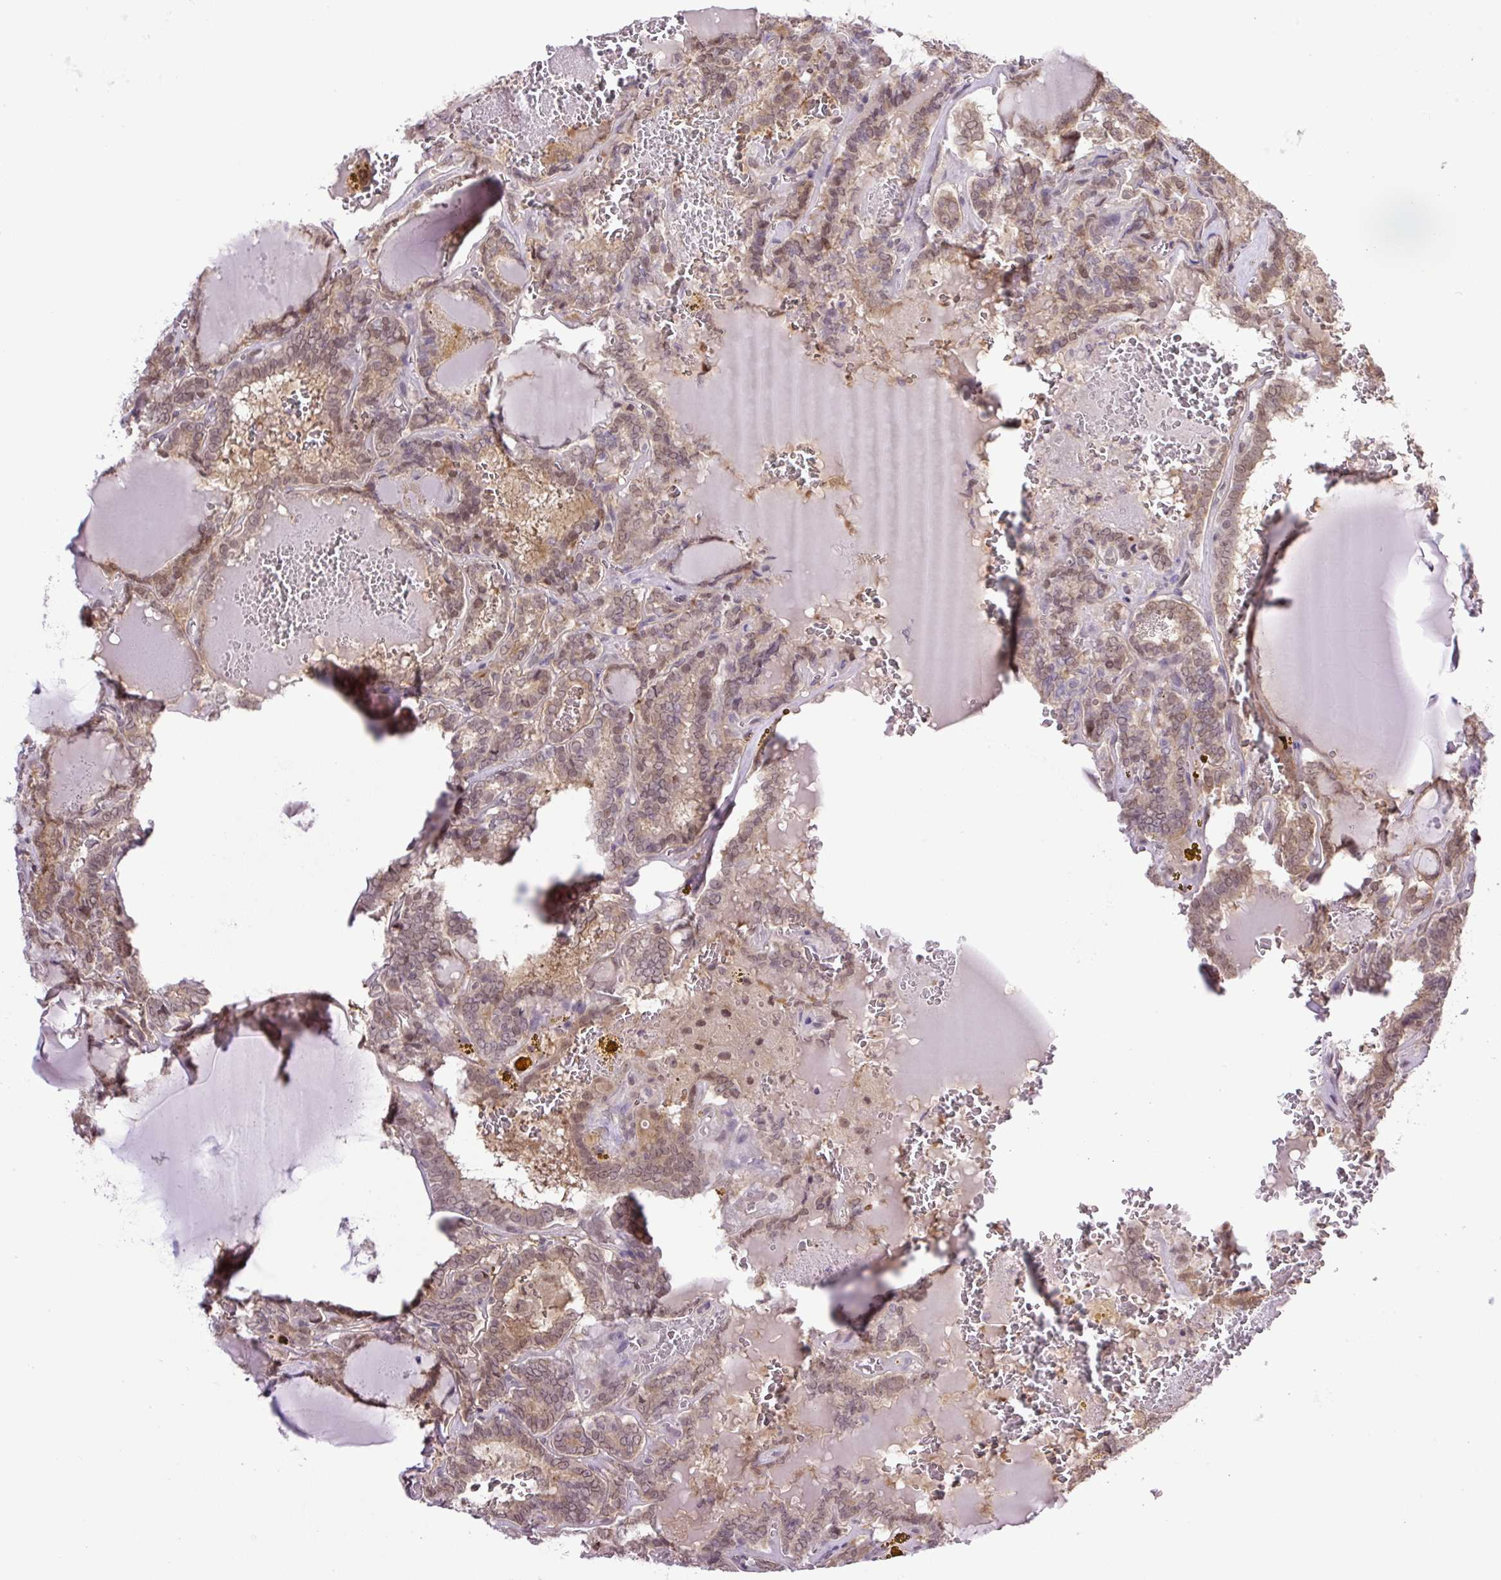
{"staining": {"intensity": "weak", "quantity": ">75%", "location": "nuclear"}, "tissue": "thyroid cancer", "cell_type": "Tumor cells", "image_type": "cancer", "snomed": [{"axis": "morphology", "description": "Papillary adenocarcinoma, NOS"}, {"axis": "topography", "description": "Thyroid gland"}], "caption": "A histopathology image of thyroid cancer (papillary adenocarcinoma) stained for a protein demonstrates weak nuclear brown staining in tumor cells.", "gene": "SGTA", "patient": {"sex": "female", "age": 72}}